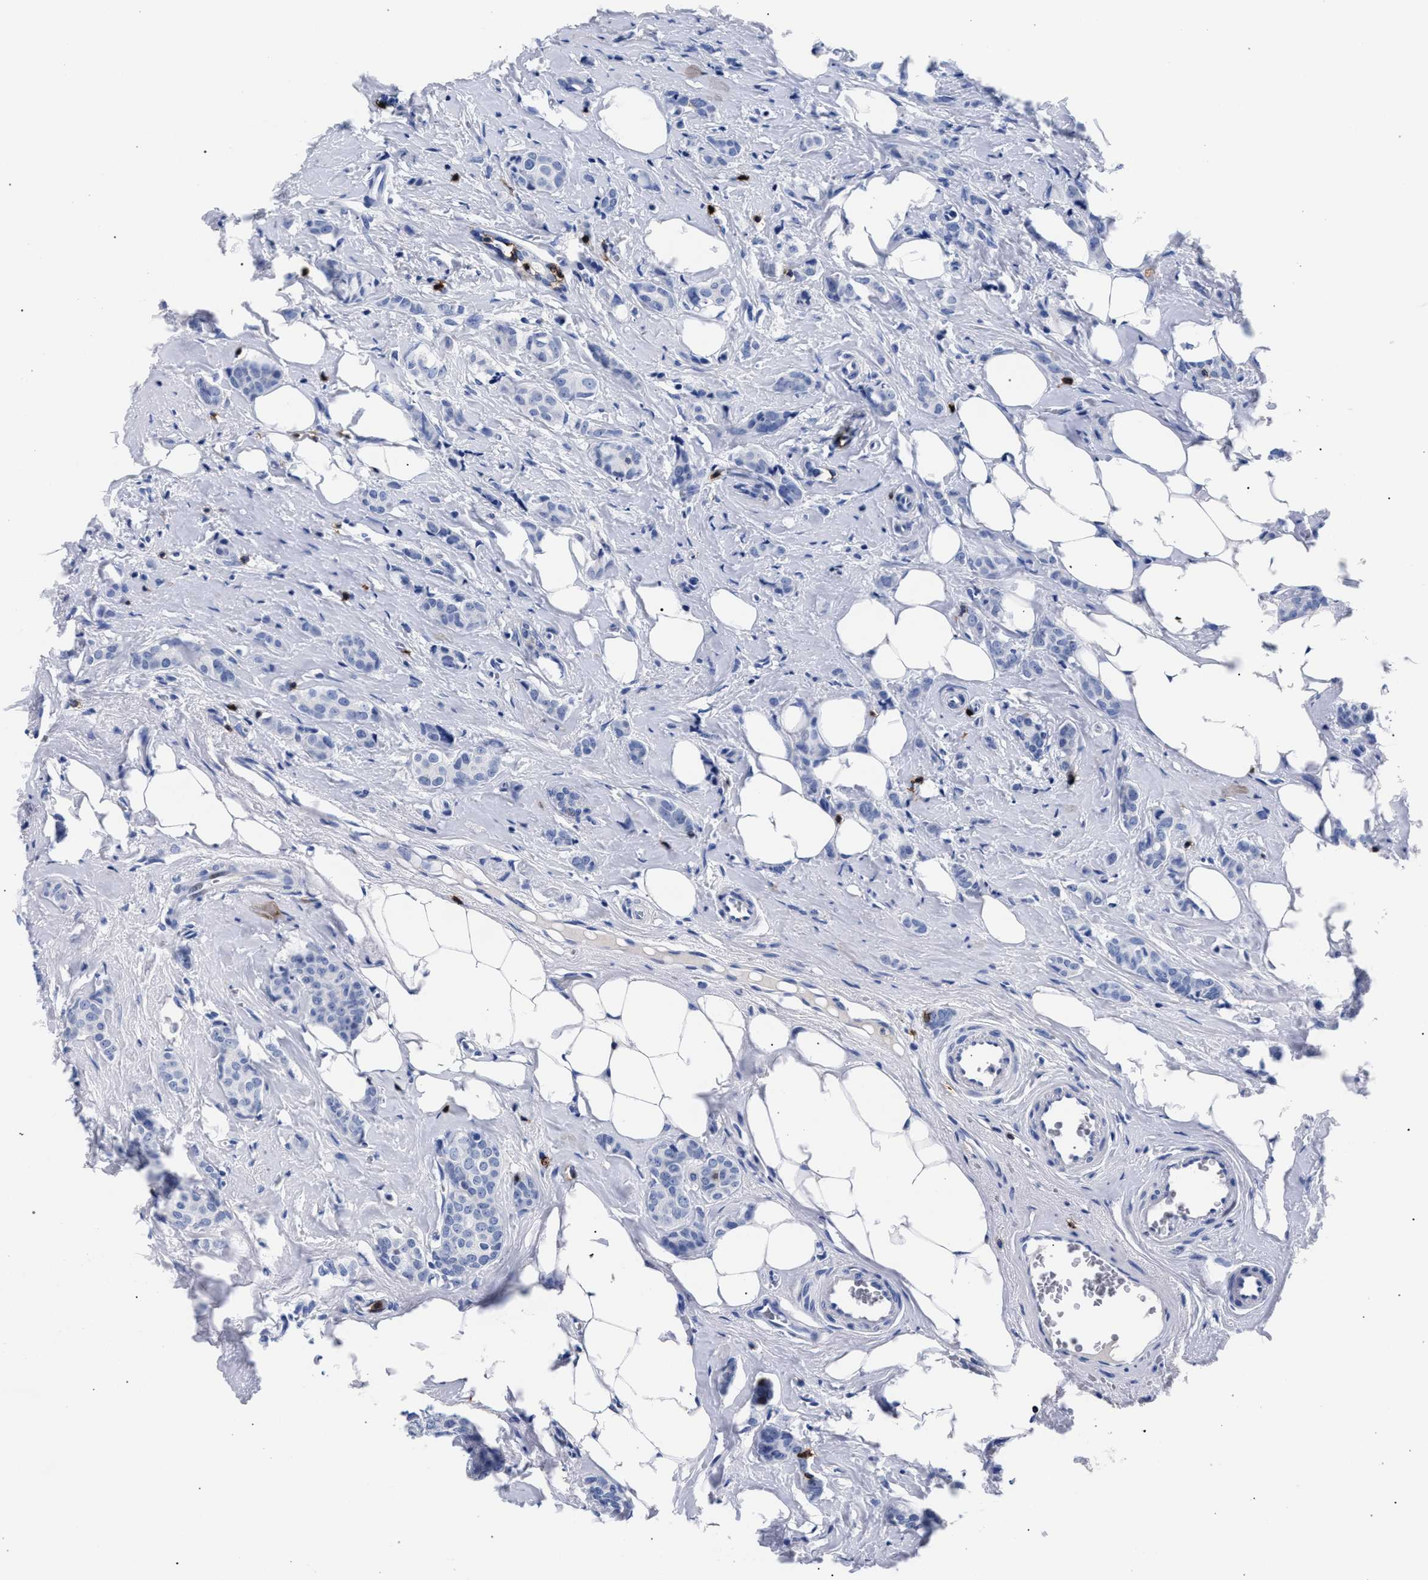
{"staining": {"intensity": "negative", "quantity": "none", "location": "none"}, "tissue": "breast cancer", "cell_type": "Tumor cells", "image_type": "cancer", "snomed": [{"axis": "morphology", "description": "Lobular carcinoma"}, {"axis": "topography", "description": "Breast"}], "caption": "Tumor cells show no significant staining in breast cancer.", "gene": "KLRK1", "patient": {"sex": "female", "age": 60}}